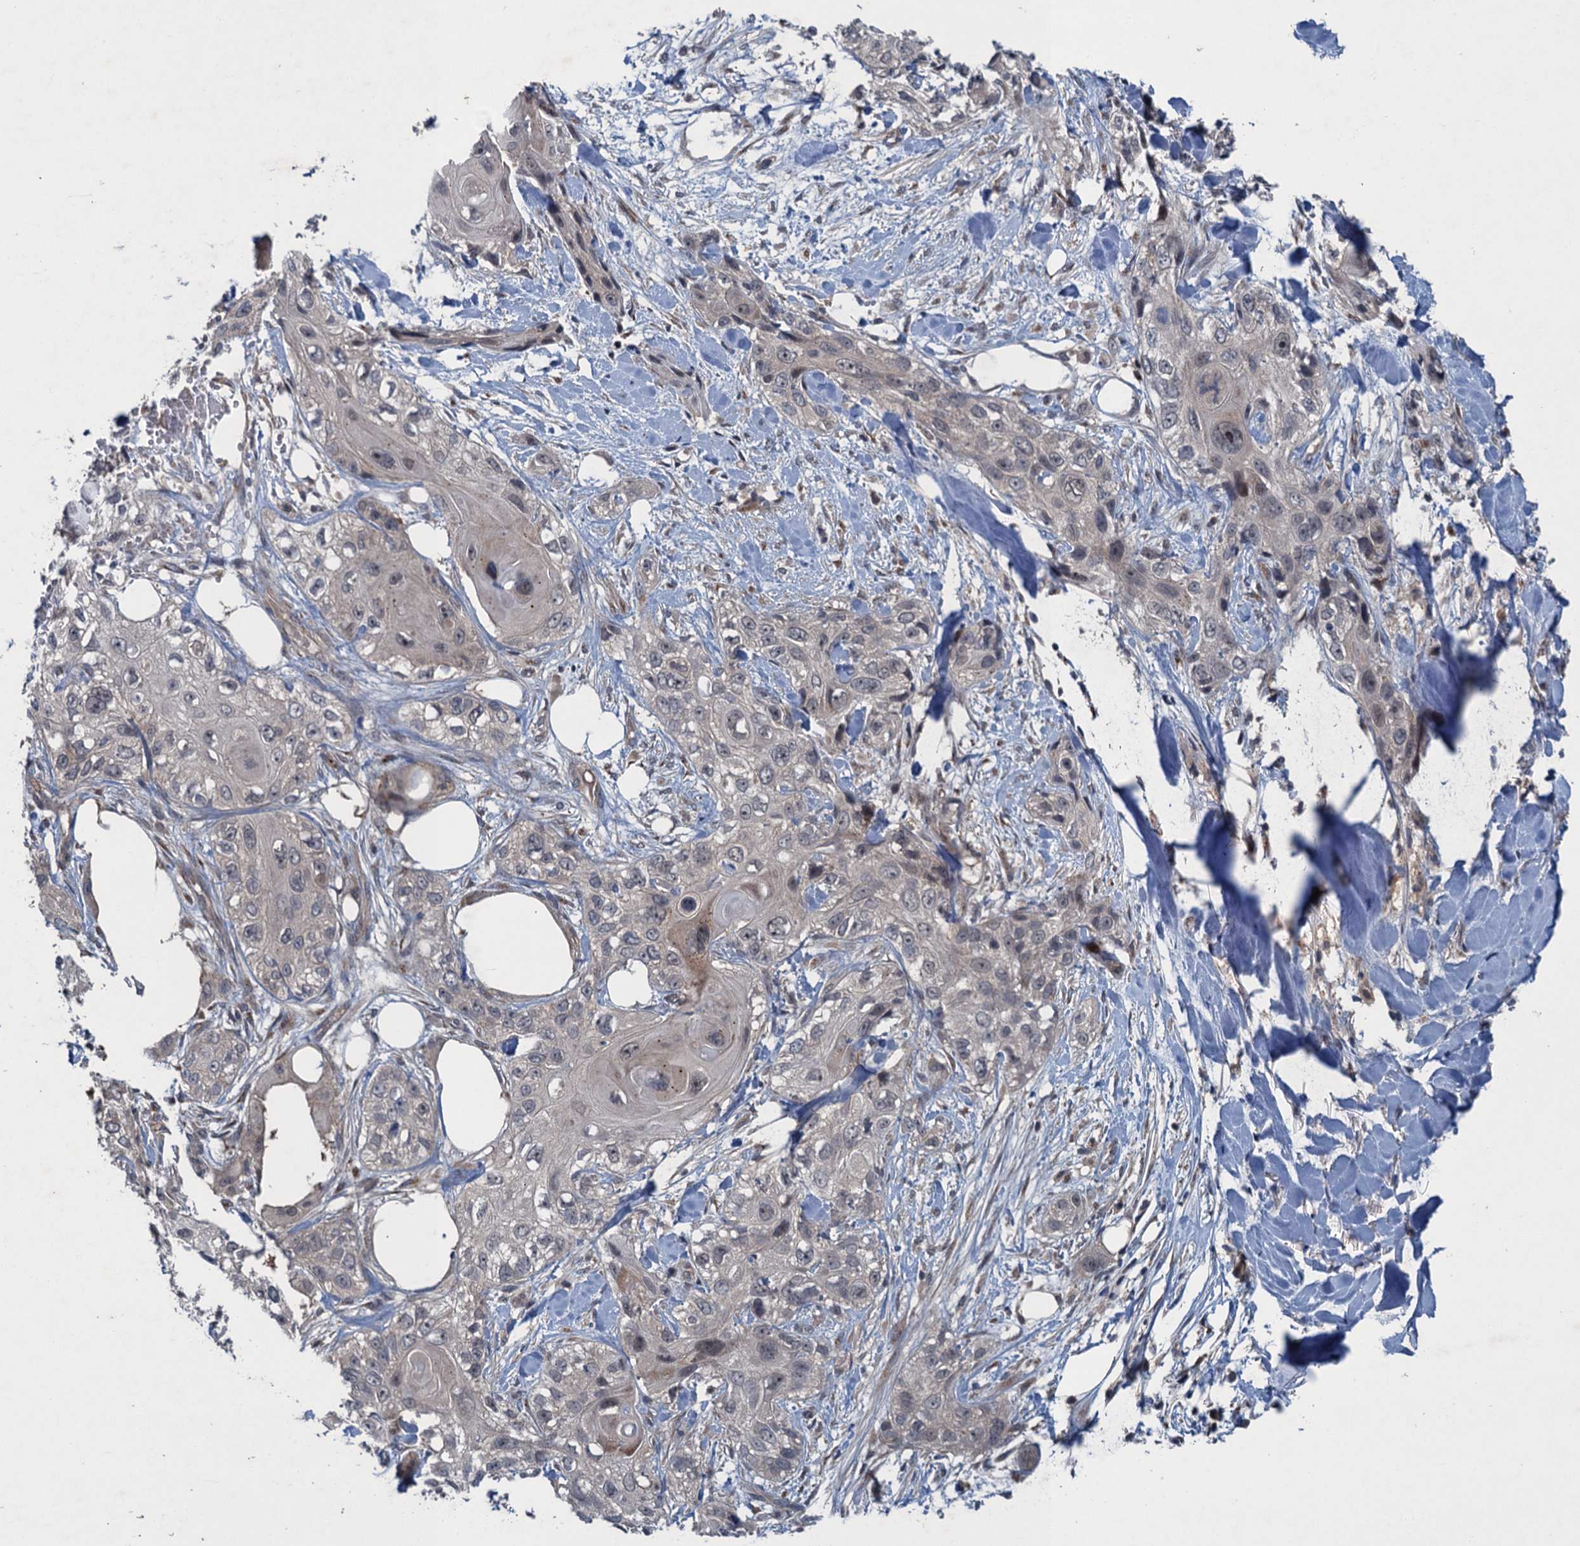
{"staining": {"intensity": "negative", "quantity": "none", "location": "none"}, "tissue": "skin cancer", "cell_type": "Tumor cells", "image_type": "cancer", "snomed": [{"axis": "morphology", "description": "Normal tissue, NOS"}, {"axis": "morphology", "description": "Squamous cell carcinoma, NOS"}, {"axis": "topography", "description": "Skin"}], "caption": "Squamous cell carcinoma (skin) was stained to show a protein in brown. There is no significant positivity in tumor cells.", "gene": "RNF165", "patient": {"sex": "male", "age": 72}}